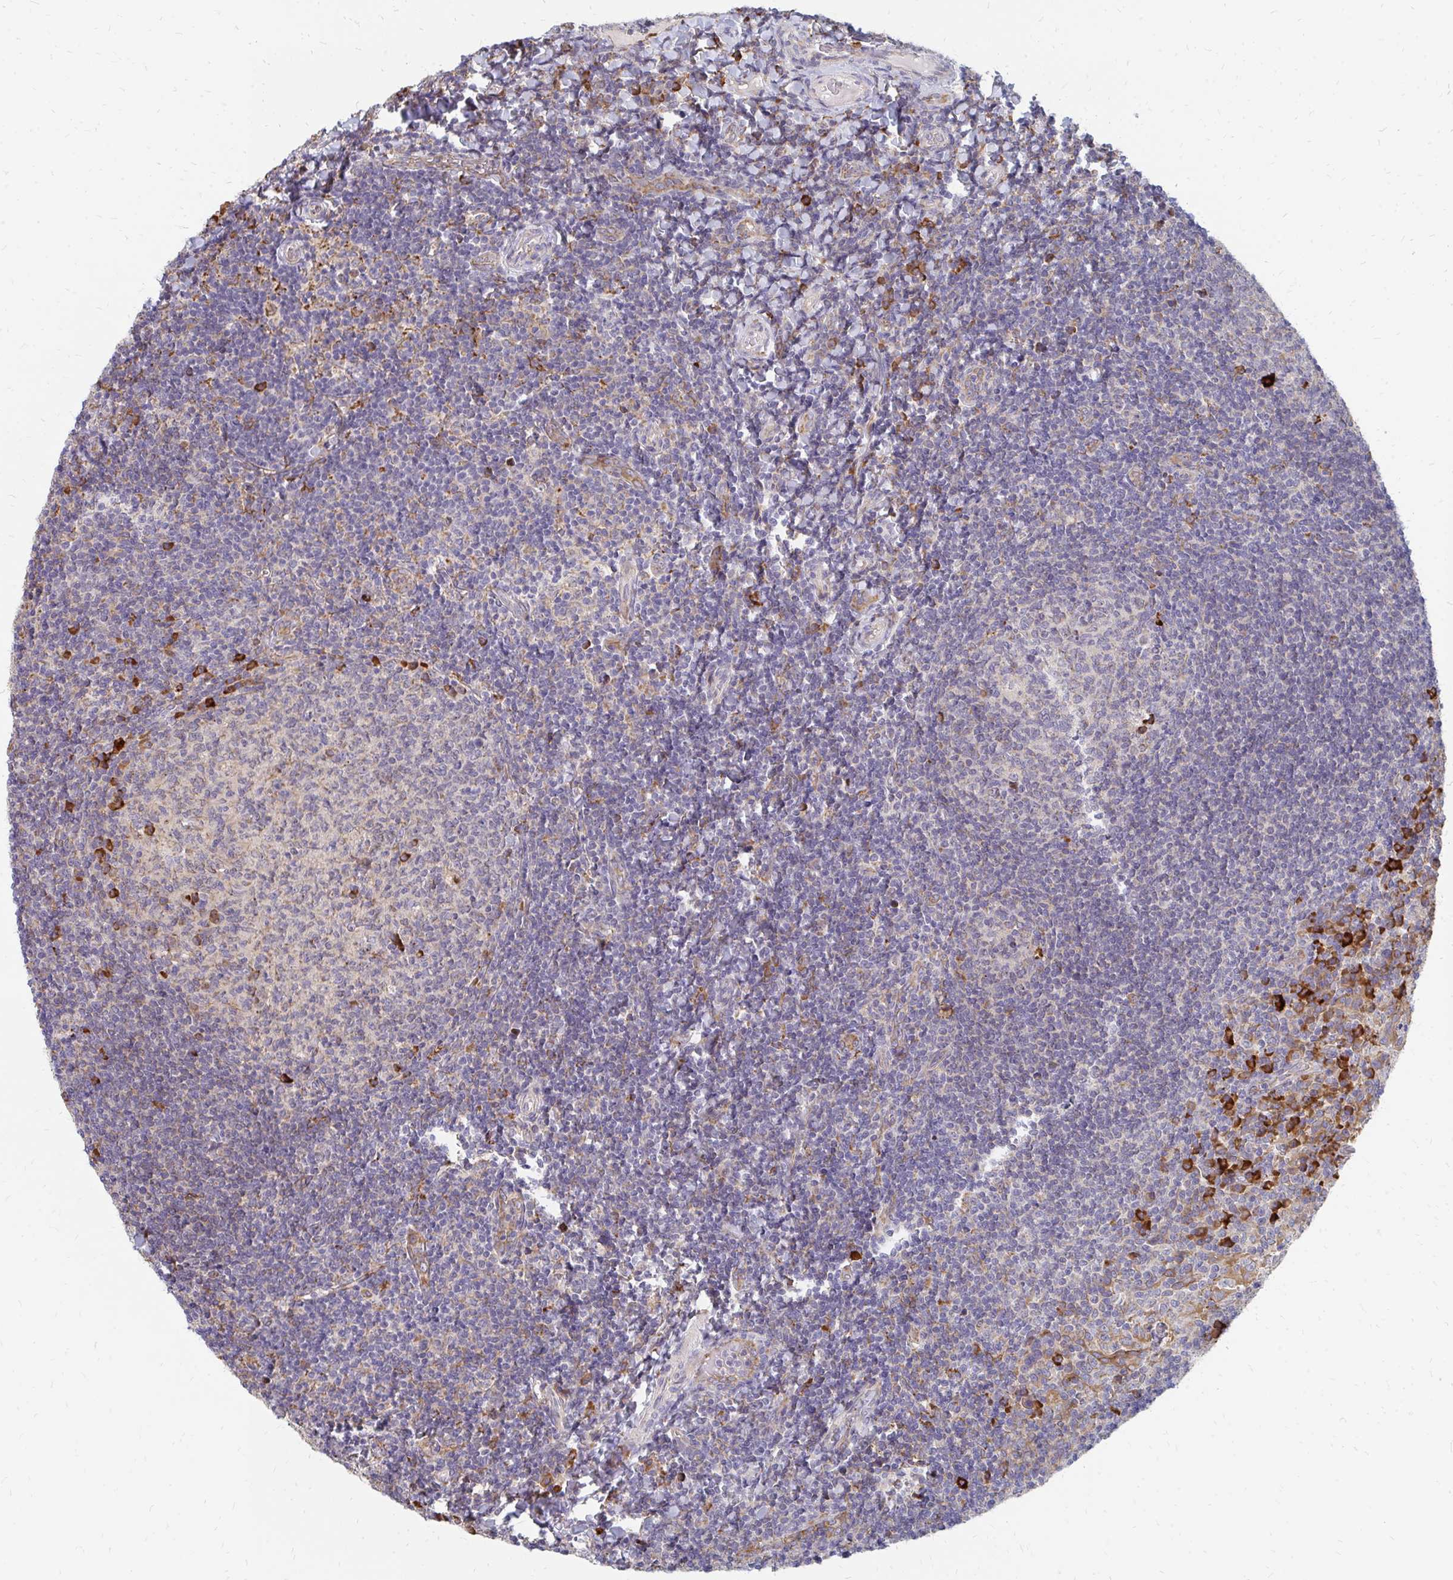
{"staining": {"intensity": "strong", "quantity": "<25%", "location": "cytoplasmic/membranous"}, "tissue": "tonsil", "cell_type": "Germinal center cells", "image_type": "normal", "snomed": [{"axis": "morphology", "description": "Normal tissue, NOS"}, {"axis": "topography", "description": "Tonsil"}], "caption": "Immunohistochemistry histopathology image of benign tonsil: tonsil stained using IHC reveals medium levels of strong protein expression localized specifically in the cytoplasmic/membranous of germinal center cells, appearing as a cytoplasmic/membranous brown color.", "gene": "PPP1R13L", "patient": {"sex": "female", "age": 10}}